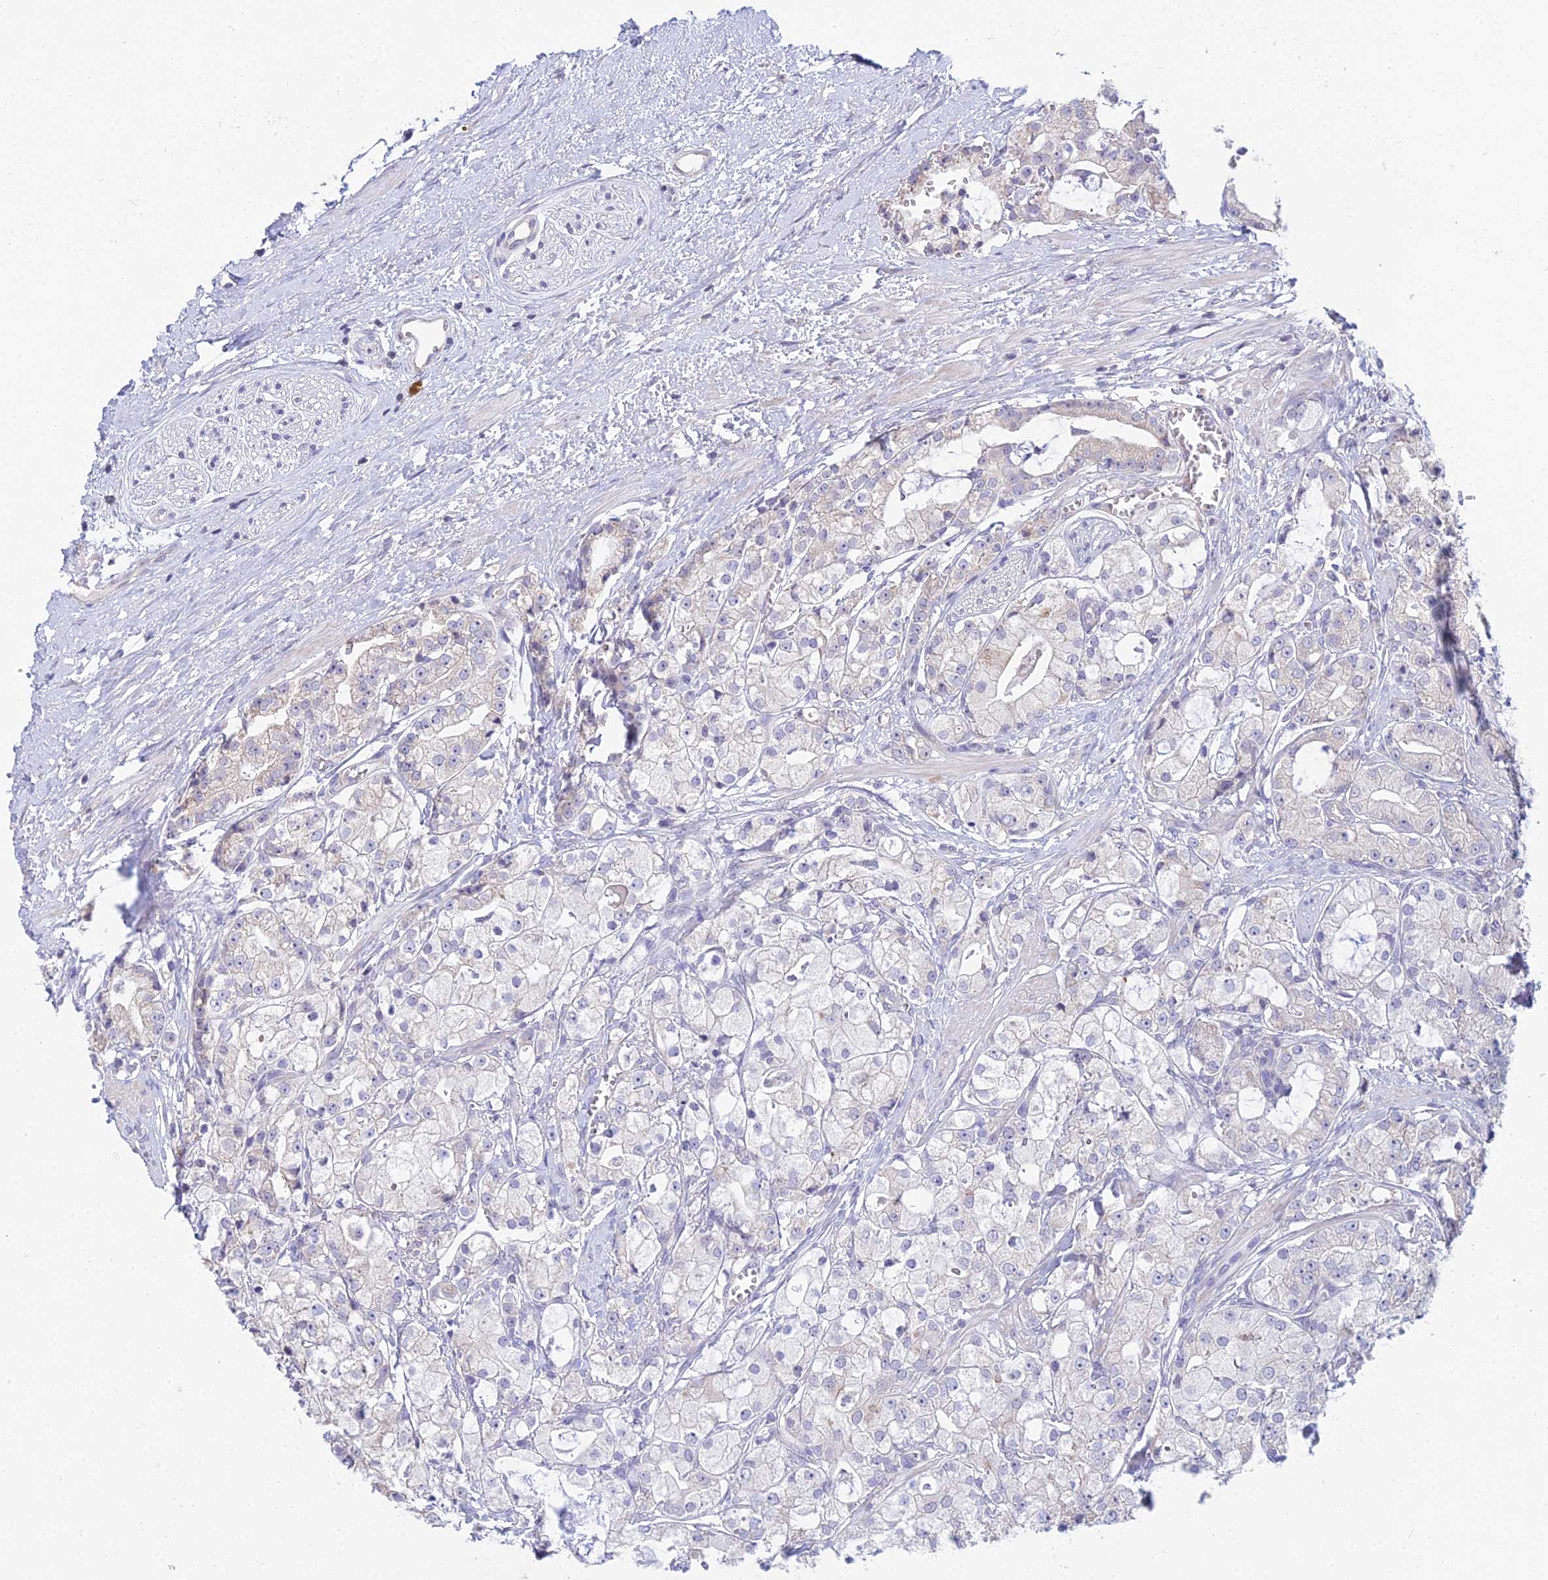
{"staining": {"intensity": "weak", "quantity": "<25%", "location": "cytoplasmic/membranous"}, "tissue": "prostate cancer", "cell_type": "Tumor cells", "image_type": "cancer", "snomed": [{"axis": "morphology", "description": "Adenocarcinoma, High grade"}, {"axis": "topography", "description": "Prostate"}], "caption": "Human adenocarcinoma (high-grade) (prostate) stained for a protein using immunohistochemistry (IHC) shows no staining in tumor cells.", "gene": "CFAP206", "patient": {"sex": "male", "age": 71}}